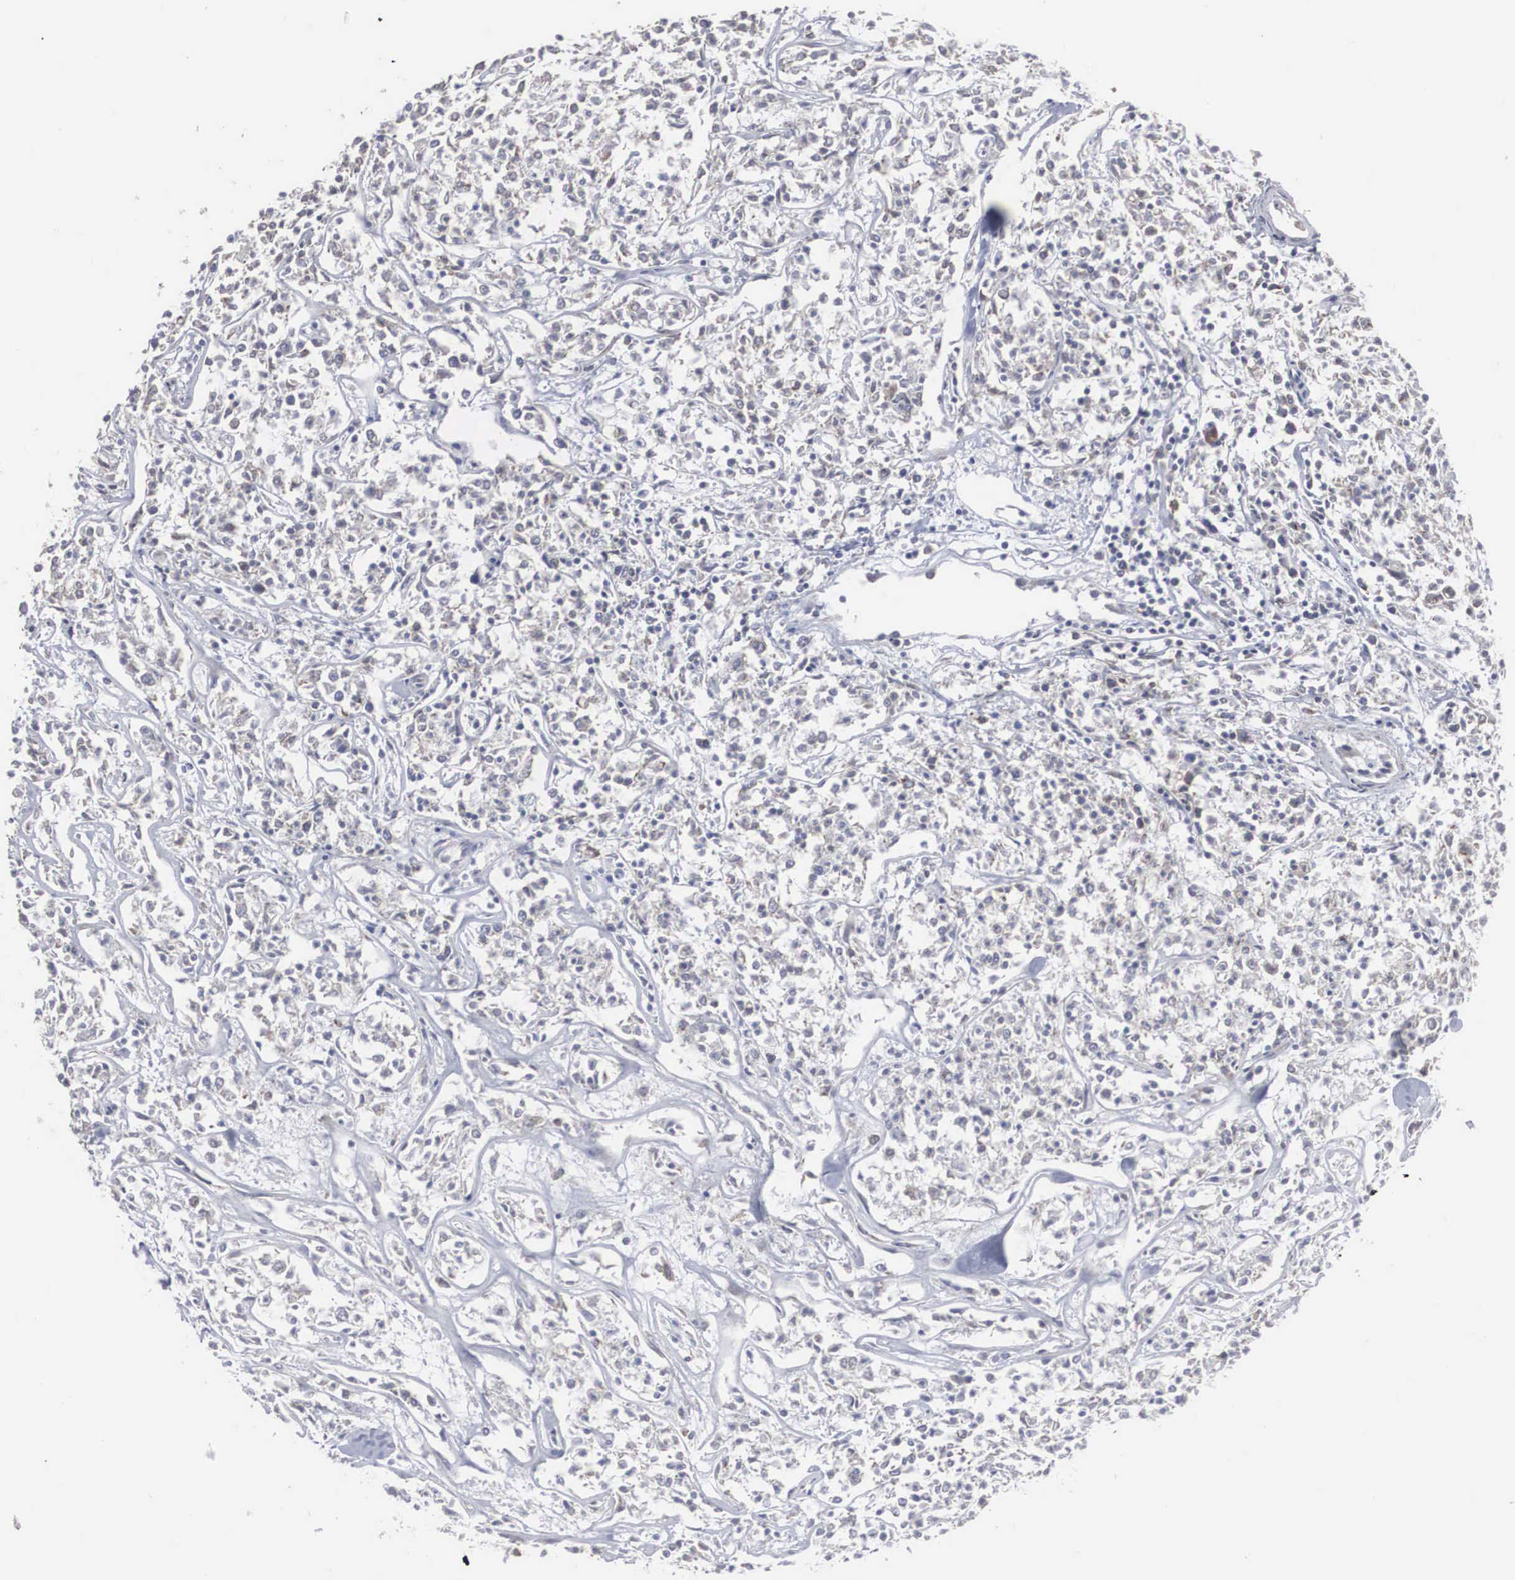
{"staining": {"intensity": "negative", "quantity": "none", "location": "none"}, "tissue": "lymphoma", "cell_type": "Tumor cells", "image_type": "cancer", "snomed": [{"axis": "morphology", "description": "Malignant lymphoma, non-Hodgkin's type, Low grade"}, {"axis": "topography", "description": "Small intestine"}], "caption": "Image shows no significant protein expression in tumor cells of malignant lymphoma, non-Hodgkin's type (low-grade).", "gene": "MIA2", "patient": {"sex": "female", "age": 59}}